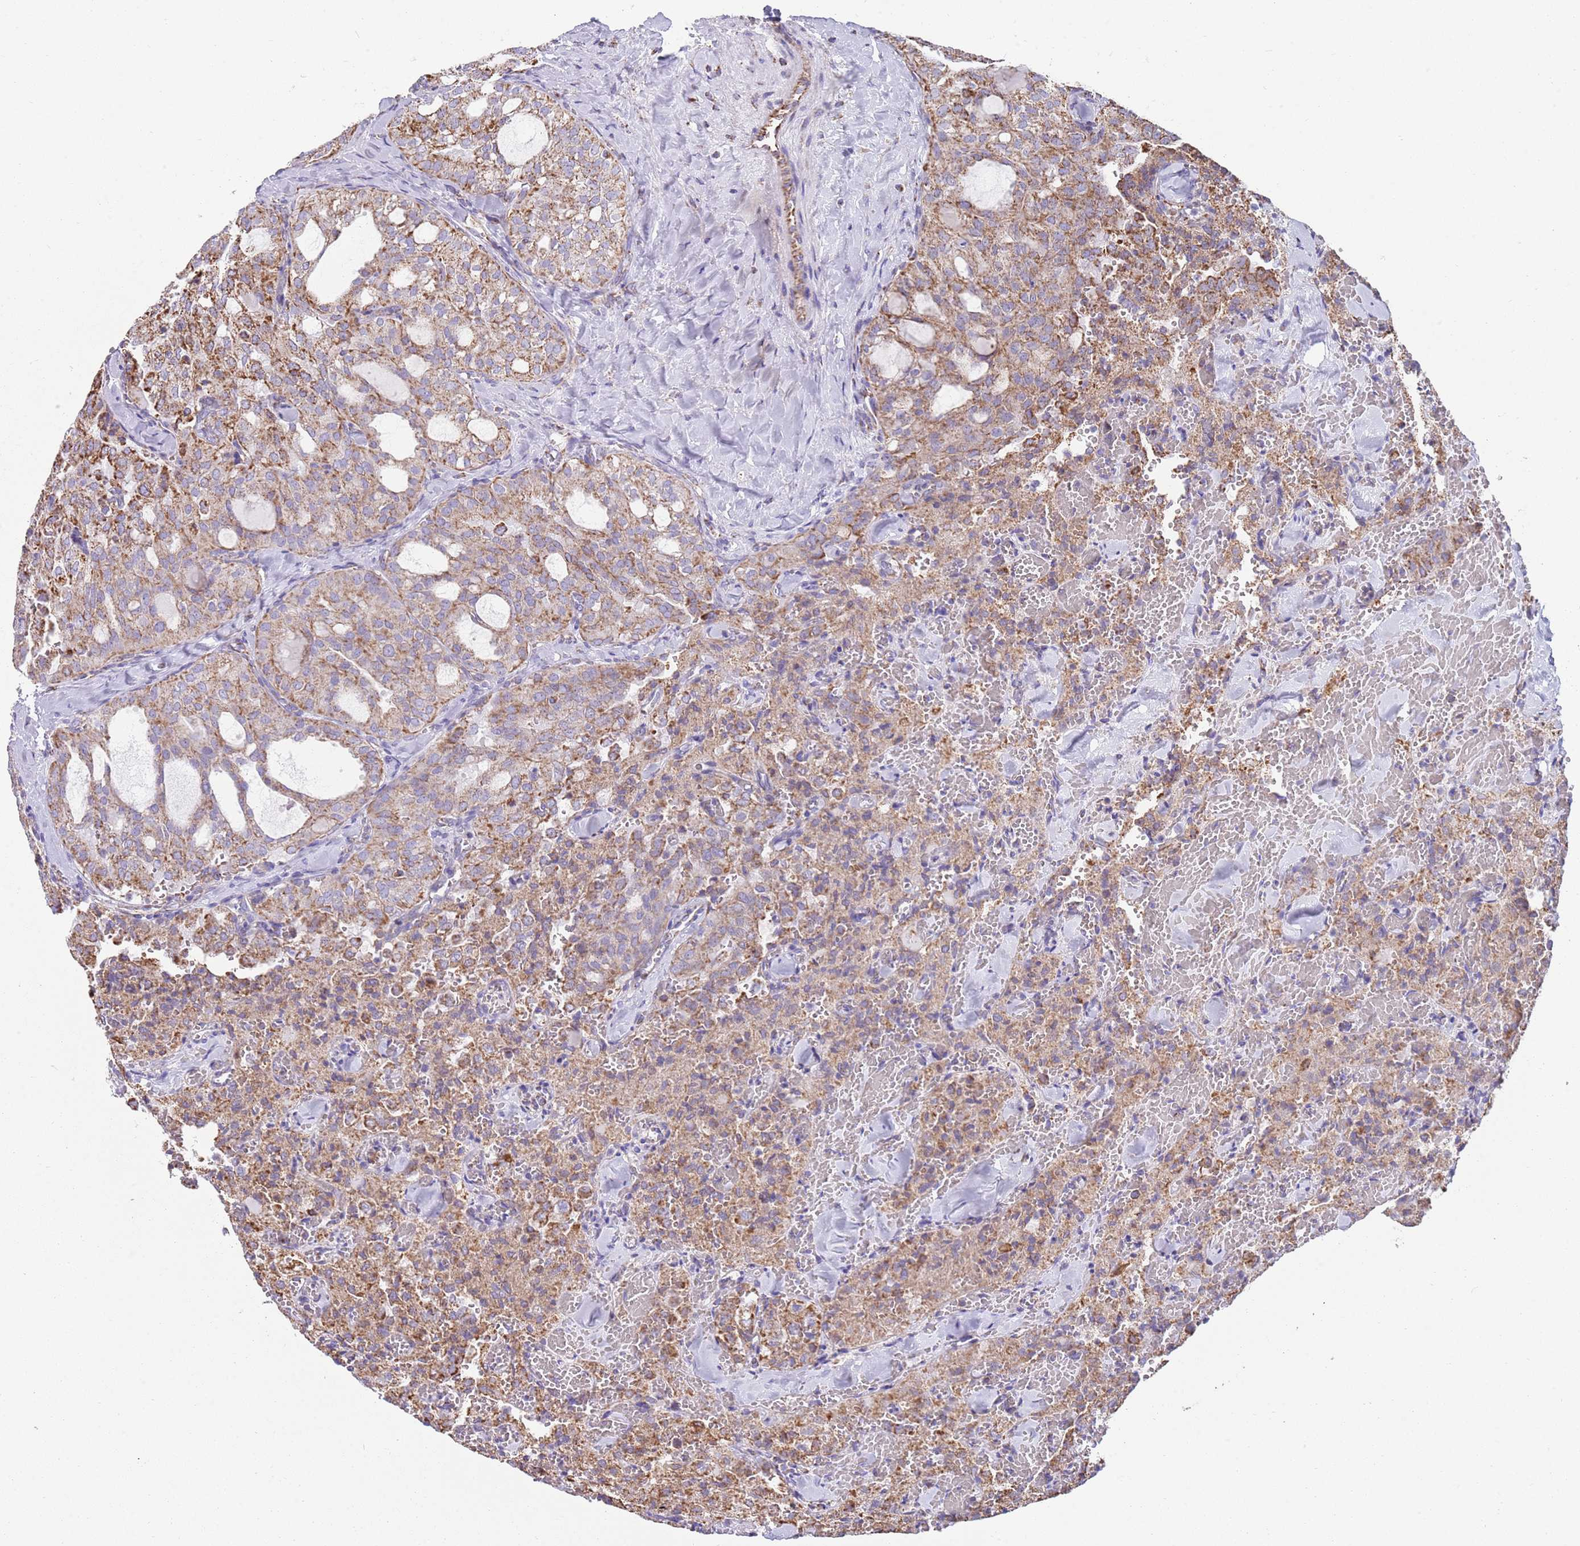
{"staining": {"intensity": "moderate", "quantity": ">75%", "location": "cytoplasmic/membranous"}, "tissue": "thyroid cancer", "cell_type": "Tumor cells", "image_type": "cancer", "snomed": [{"axis": "morphology", "description": "Follicular adenoma carcinoma, NOS"}, {"axis": "topography", "description": "Thyroid gland"}], "caption": "IHC photomicrograph of neoplastic tissue: human thyroid cancer (follicular adenoma carcinoma) stained using IHC exhibits medium levels of moderate protein expression localized specifically in the cytoplasmic/membranous of tumor cells, appearing as a cytoplasmic/membranous brown color.", "gene": "TTLL1", "patient": {"sex": "male", "age": 75}}